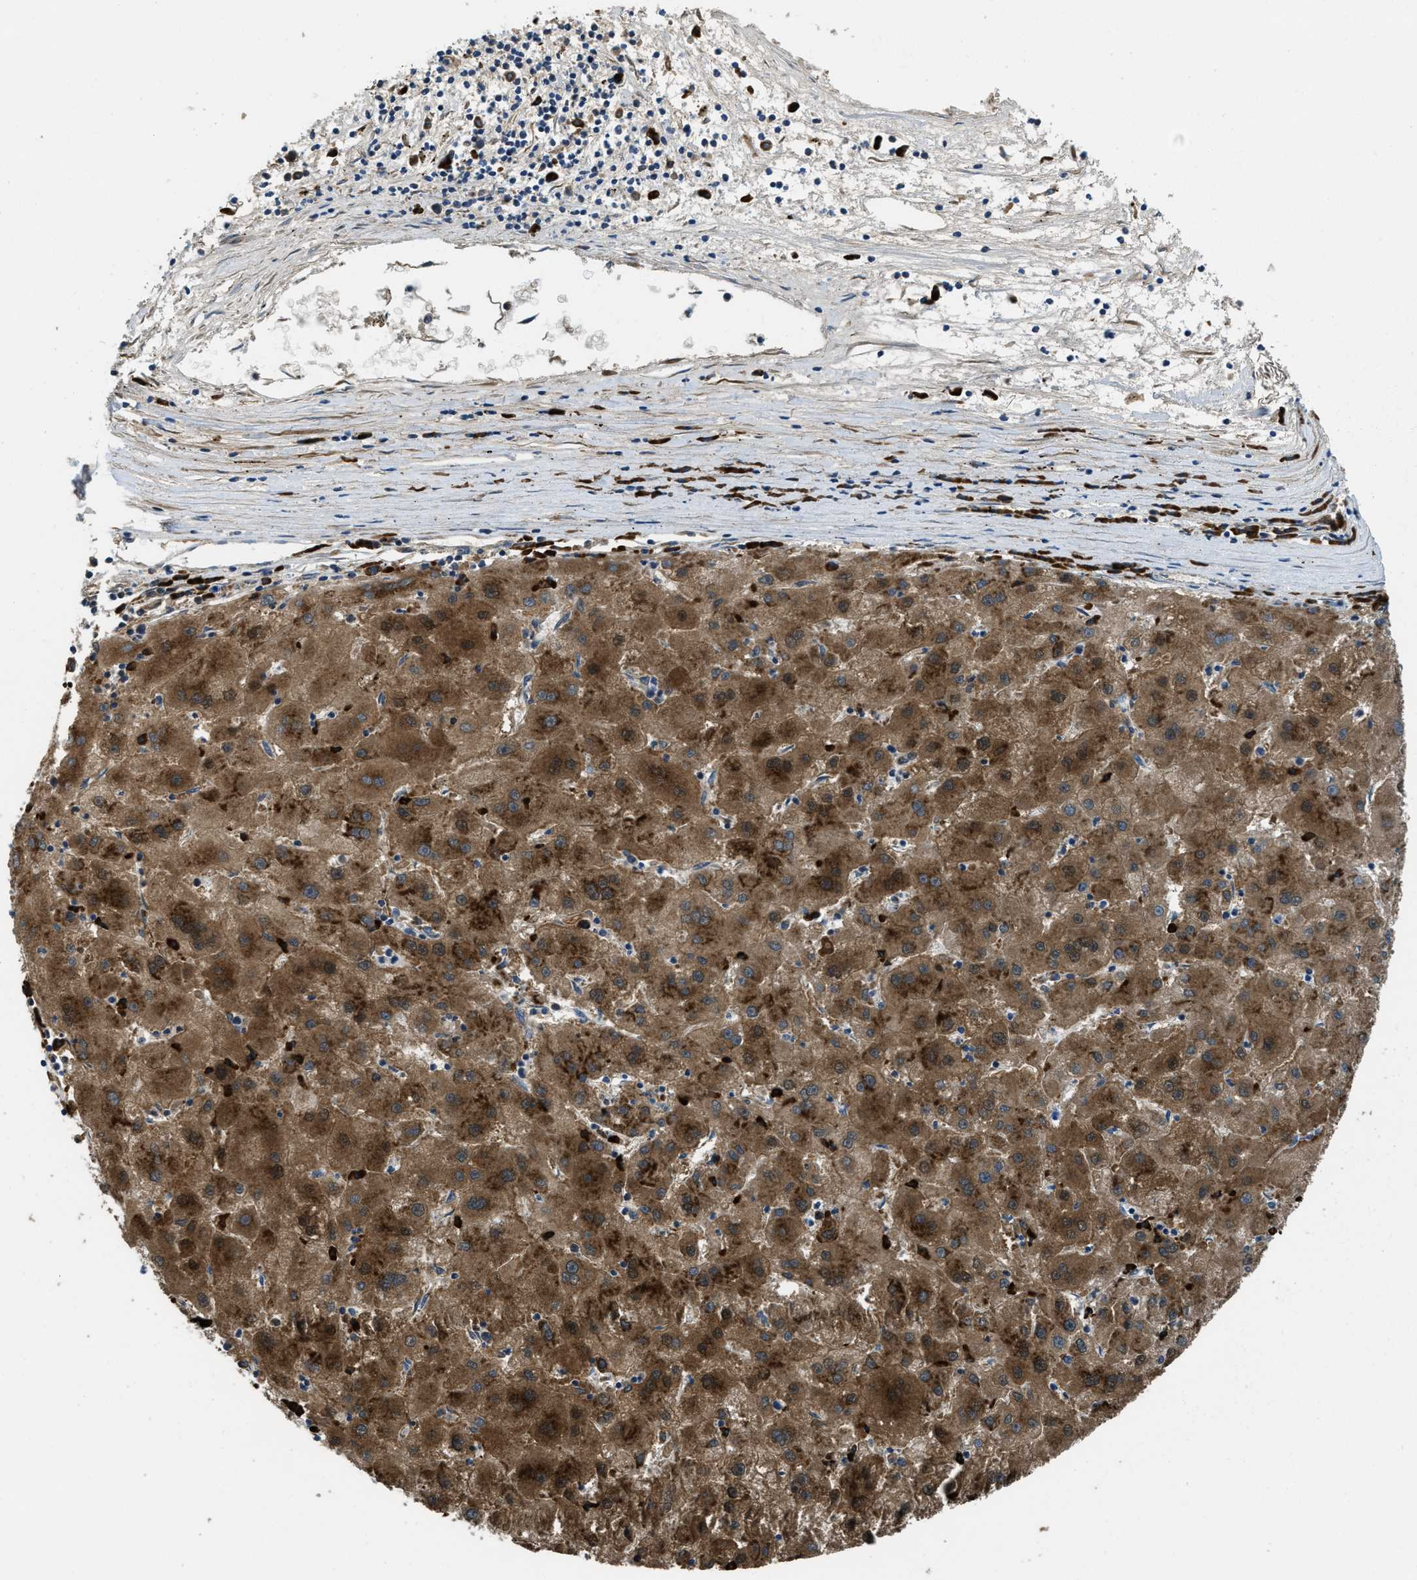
{"staining": {"intensity": "moderate", "quantity": ">75%", "location": "cytoplasmic/membranous"}, "tissue": "liver cancer", "cell_type": "Tumor cells", "image_type": "cancer", "snomed": [{"axis": "morphology", "description": "Carcinoma, Hepatocellular, NOS"}, {"axis": "topography", "description": "Liver"}], "caption": "Immunohistochemistry histopathology image of hepatocellular carcinoma (liver) stained for a protein (brown), which reveals medium levels of moderate cytoplasmic/membranous expression in about >75% of tumor cells.", "gene": "SSR1", "patient": {"sex": "male", "age": 72}}